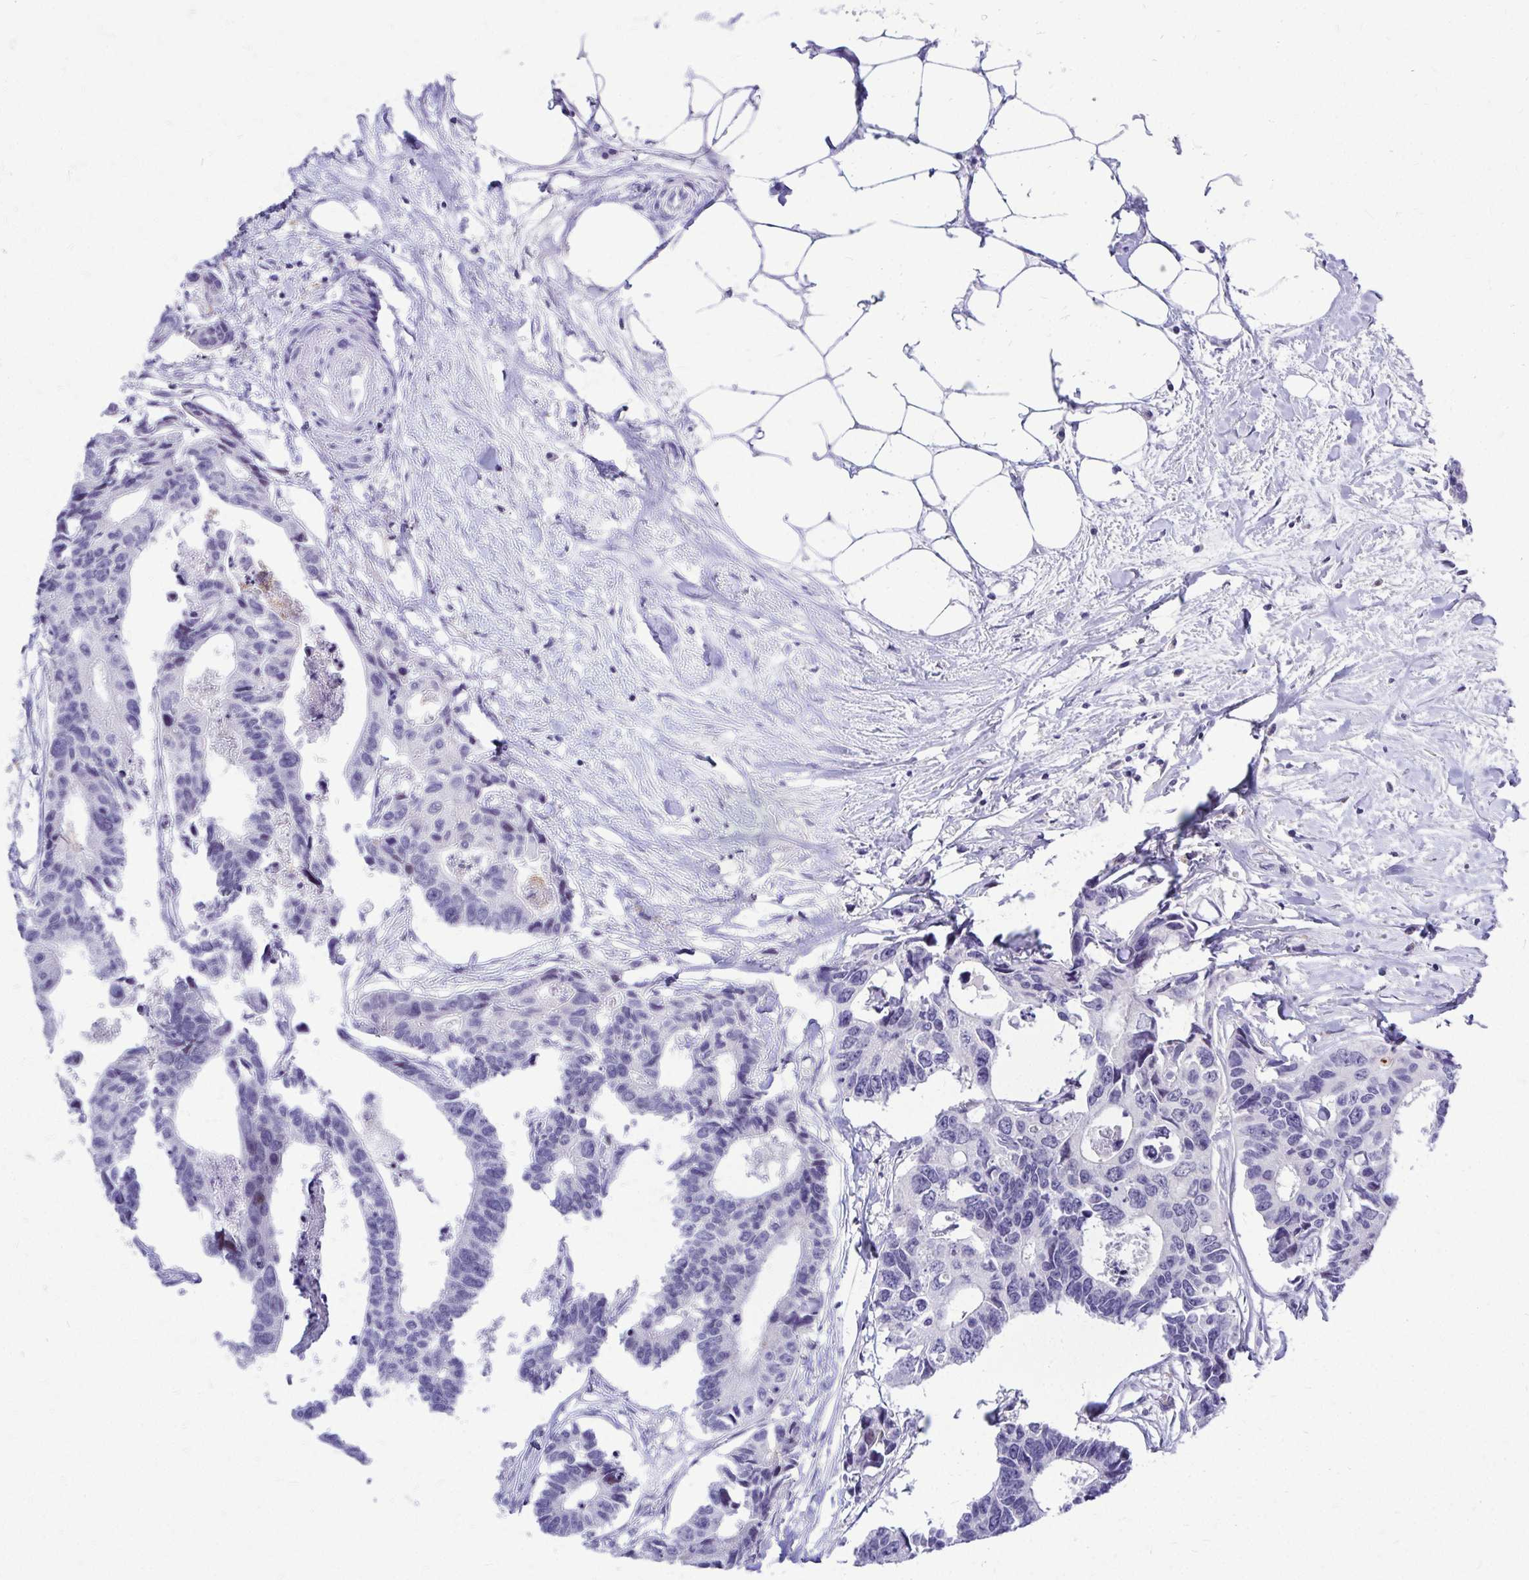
{"staining": {"intensity": "negative", "quantity": "none", "location": "none"}, "tissue": "colorectal cancer", "cell_type": "Tumor cells", "image_type": "cancer", "snomed": [{"axis": "morphology", "description": "Adenocarcinoma, NOS"}, {"axis": "topography", "description": "Rectum"}], "caption": "The photomicrograph reveals no significant expression in tumor cells of colorectal adenocarcinoma.", "gene": "ZSWIM9", "patient": {"sex": "male", "age": 57}}